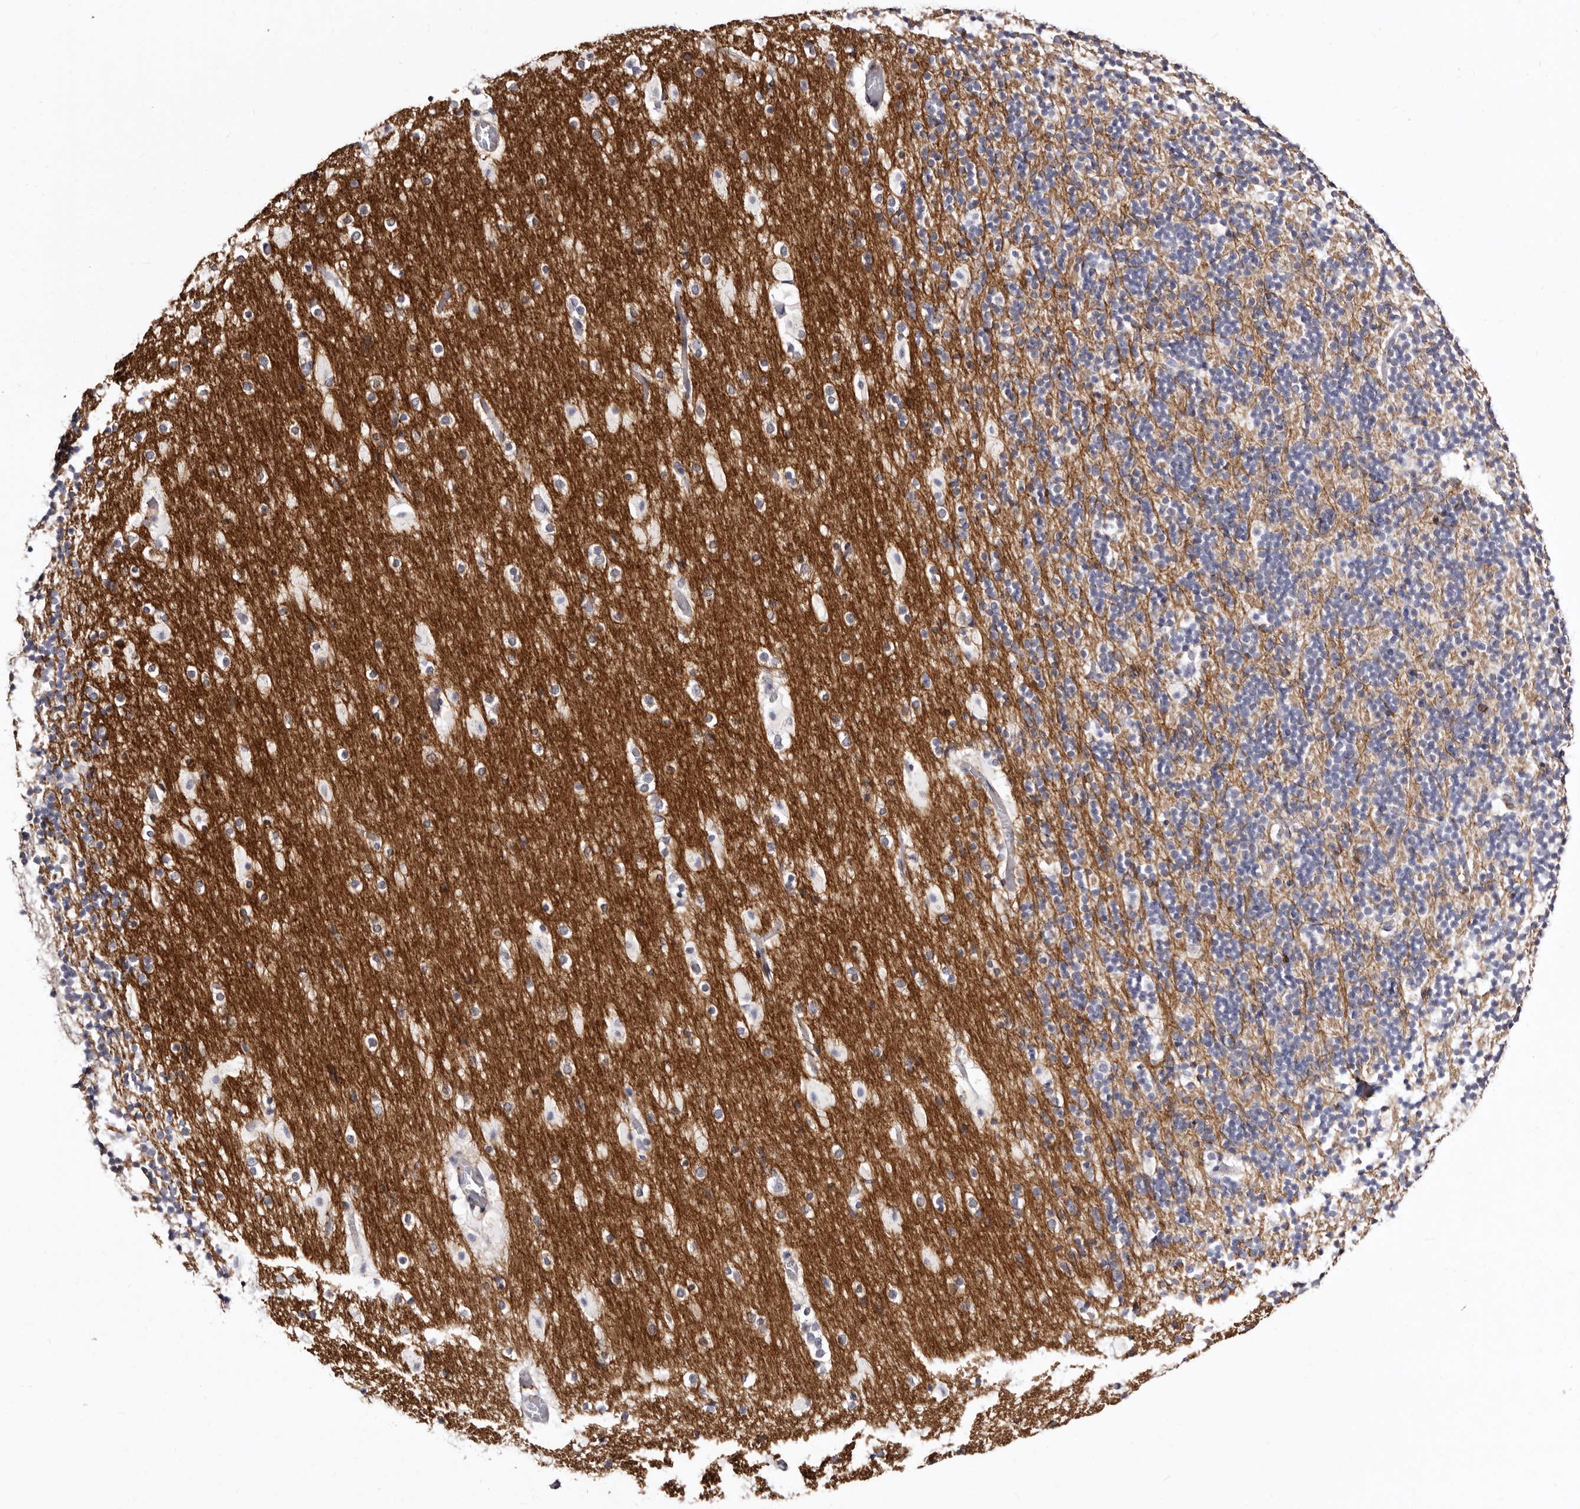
{"staining": {"intensity": "negative", "quantity": "none", "location": "none"}, "tissue": "cerebellum", "cell_type": "Cells in granular layer", "image_type": "normal", "snomed": [{"axis": "morphology", "description": "Normal tissue, NOS"}, {"axis": "topography", "description": "Cerebellum"}], "caption": "Human cerebellum stained for a protein using immunohistochemistry displays no expression in cells in granular layer.", "gene": "CDCA8", "patient": {"sex": "male", "age": 57}}